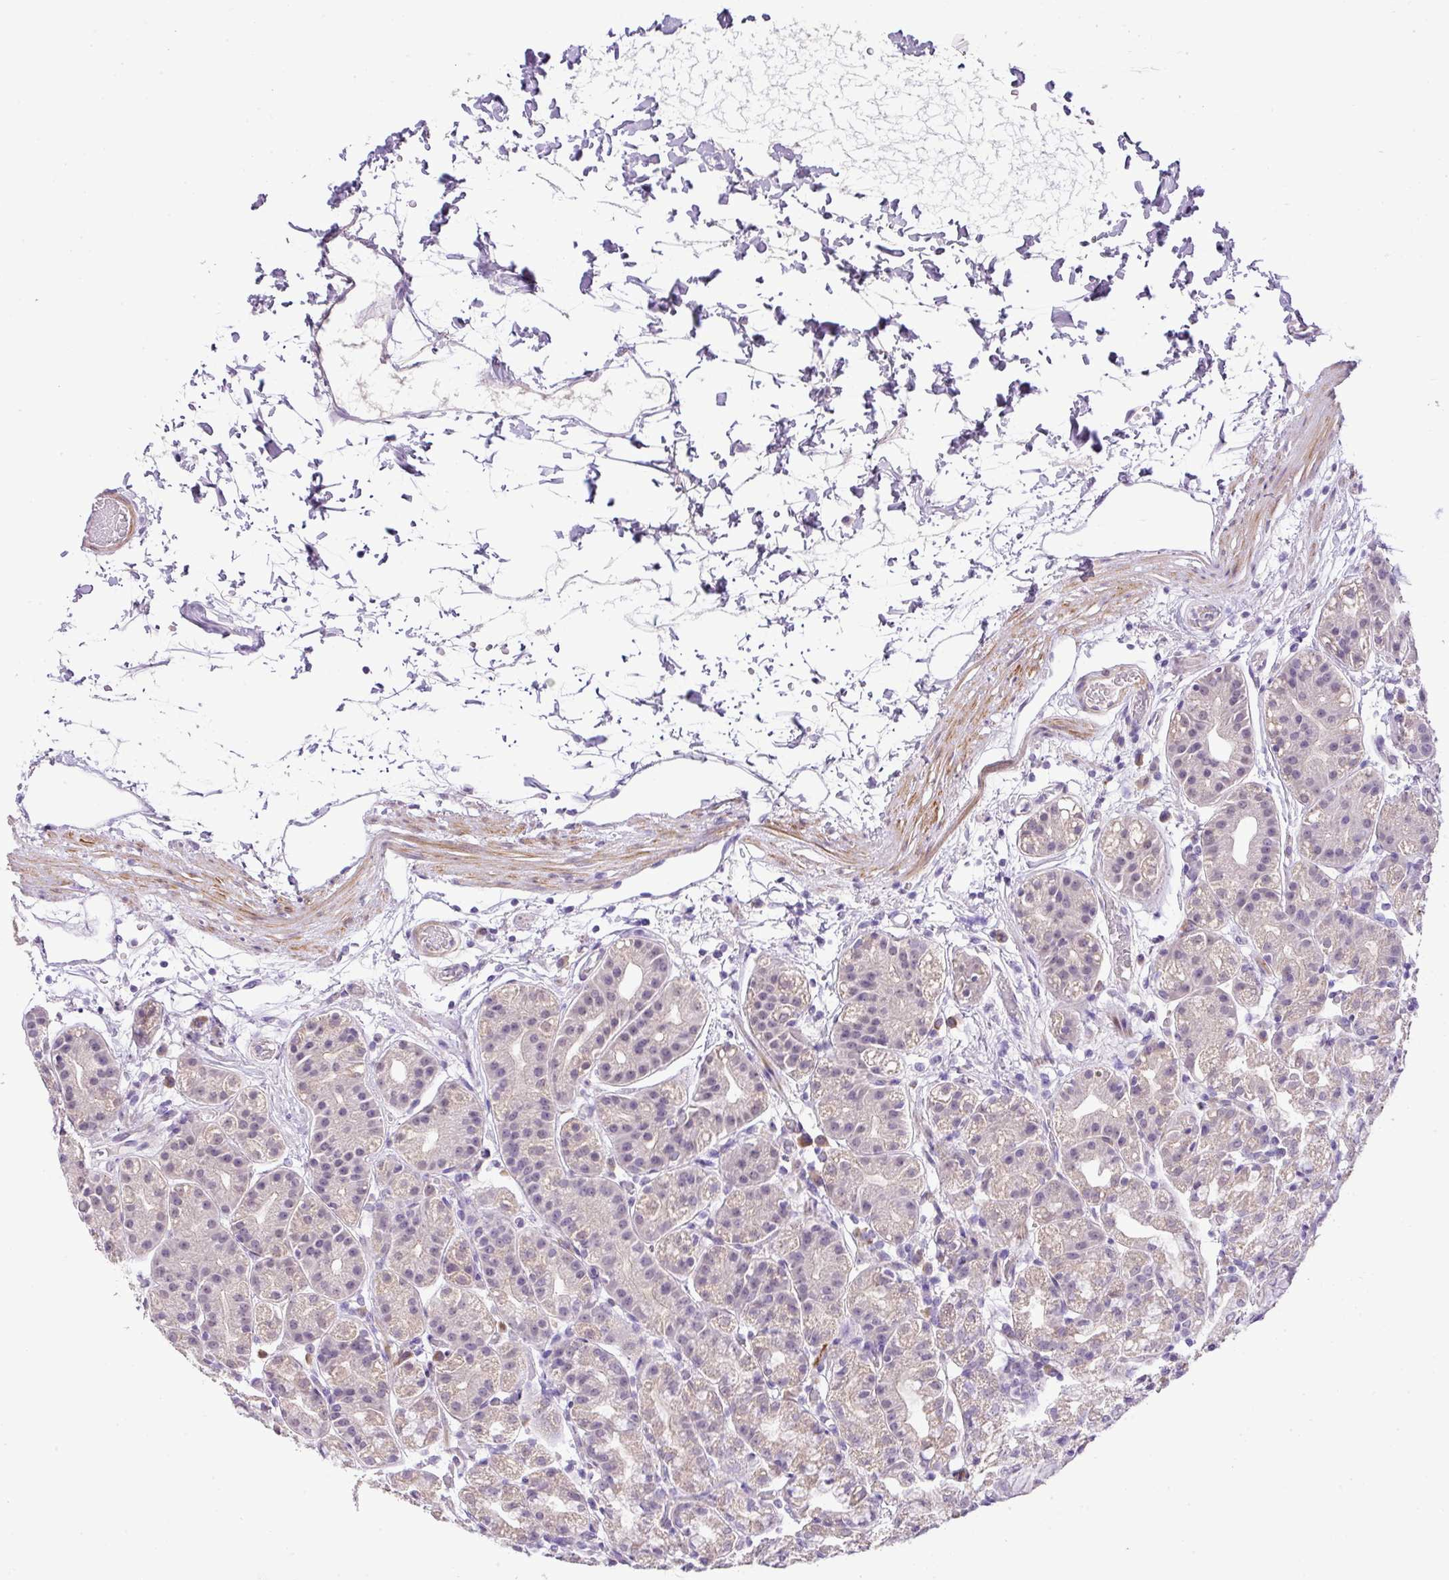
{"staining": {"intensity": "weak", "quantity": "<25%", "location": "cytoplasmic/membranous"}, "tissue": "stomach", "cell_type": "Glandular cells", "image_type": "normal", "snomed": [{"axis": "morphology", "description": "Normal tissue, NOS"}, {"axis": "topography", "description": "Stomach"}], "caption": "Stomach stained for a protein using immunohistochemistry (IHC) shows no positivity glandular cells.", "gene": "DIP2A", "patient": {"sex": "female", "age": 57}}